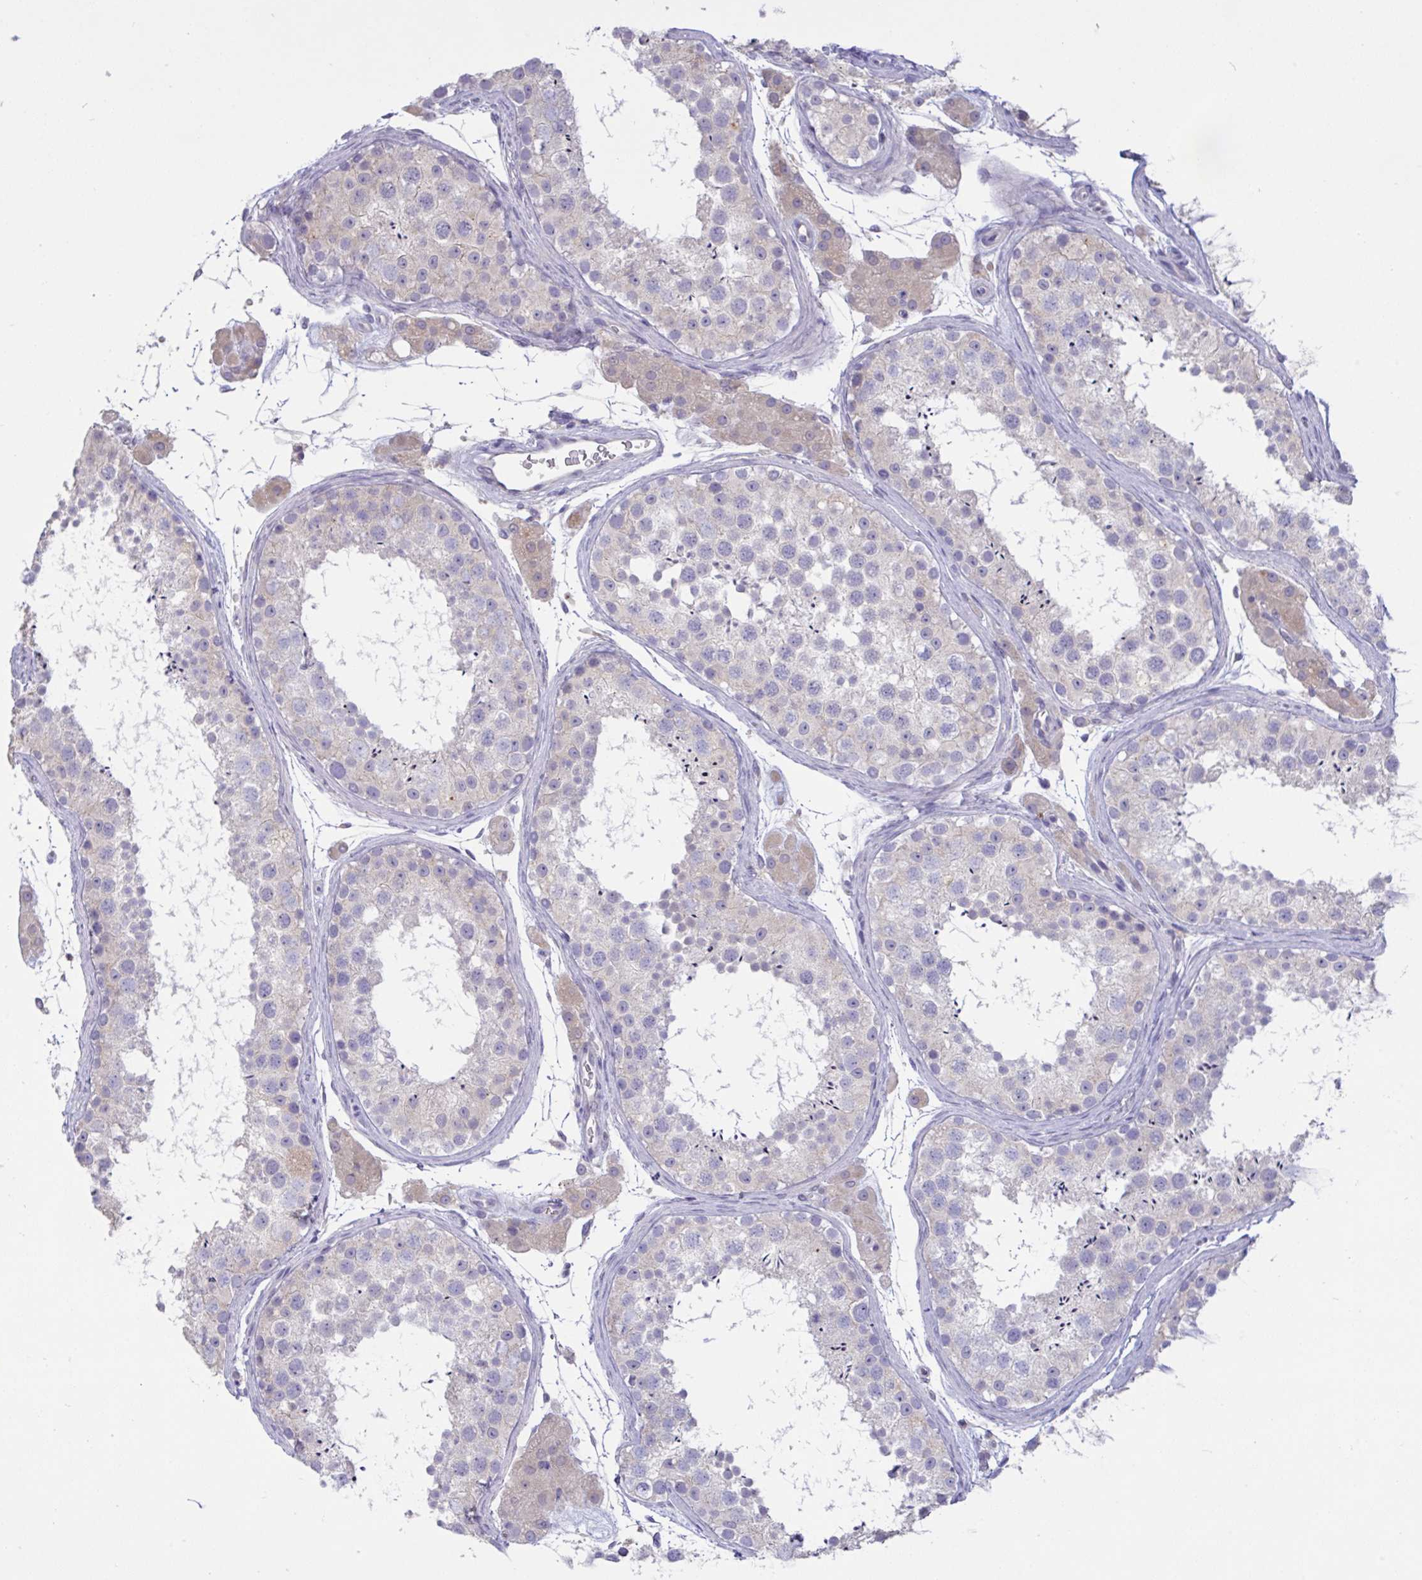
{"staining": {"intensity": "negative", "quantity": "none", "location": "none"}, "tissue": "testis", "cell_type": "Cells in seminiferous ducts", "image_type": "normal", "snomed": [{"axis": "morphology", "description": "Normal tissue, NOS"}, {"axis": "topography", "description": "Testis"}], "caption": "DAB immunohistochemical staining of benign testis displays no significant positivity in cells in seminiferous ducts.", "gene": "TMEM41A", "patient": {"sex": "male", "age": 41}}